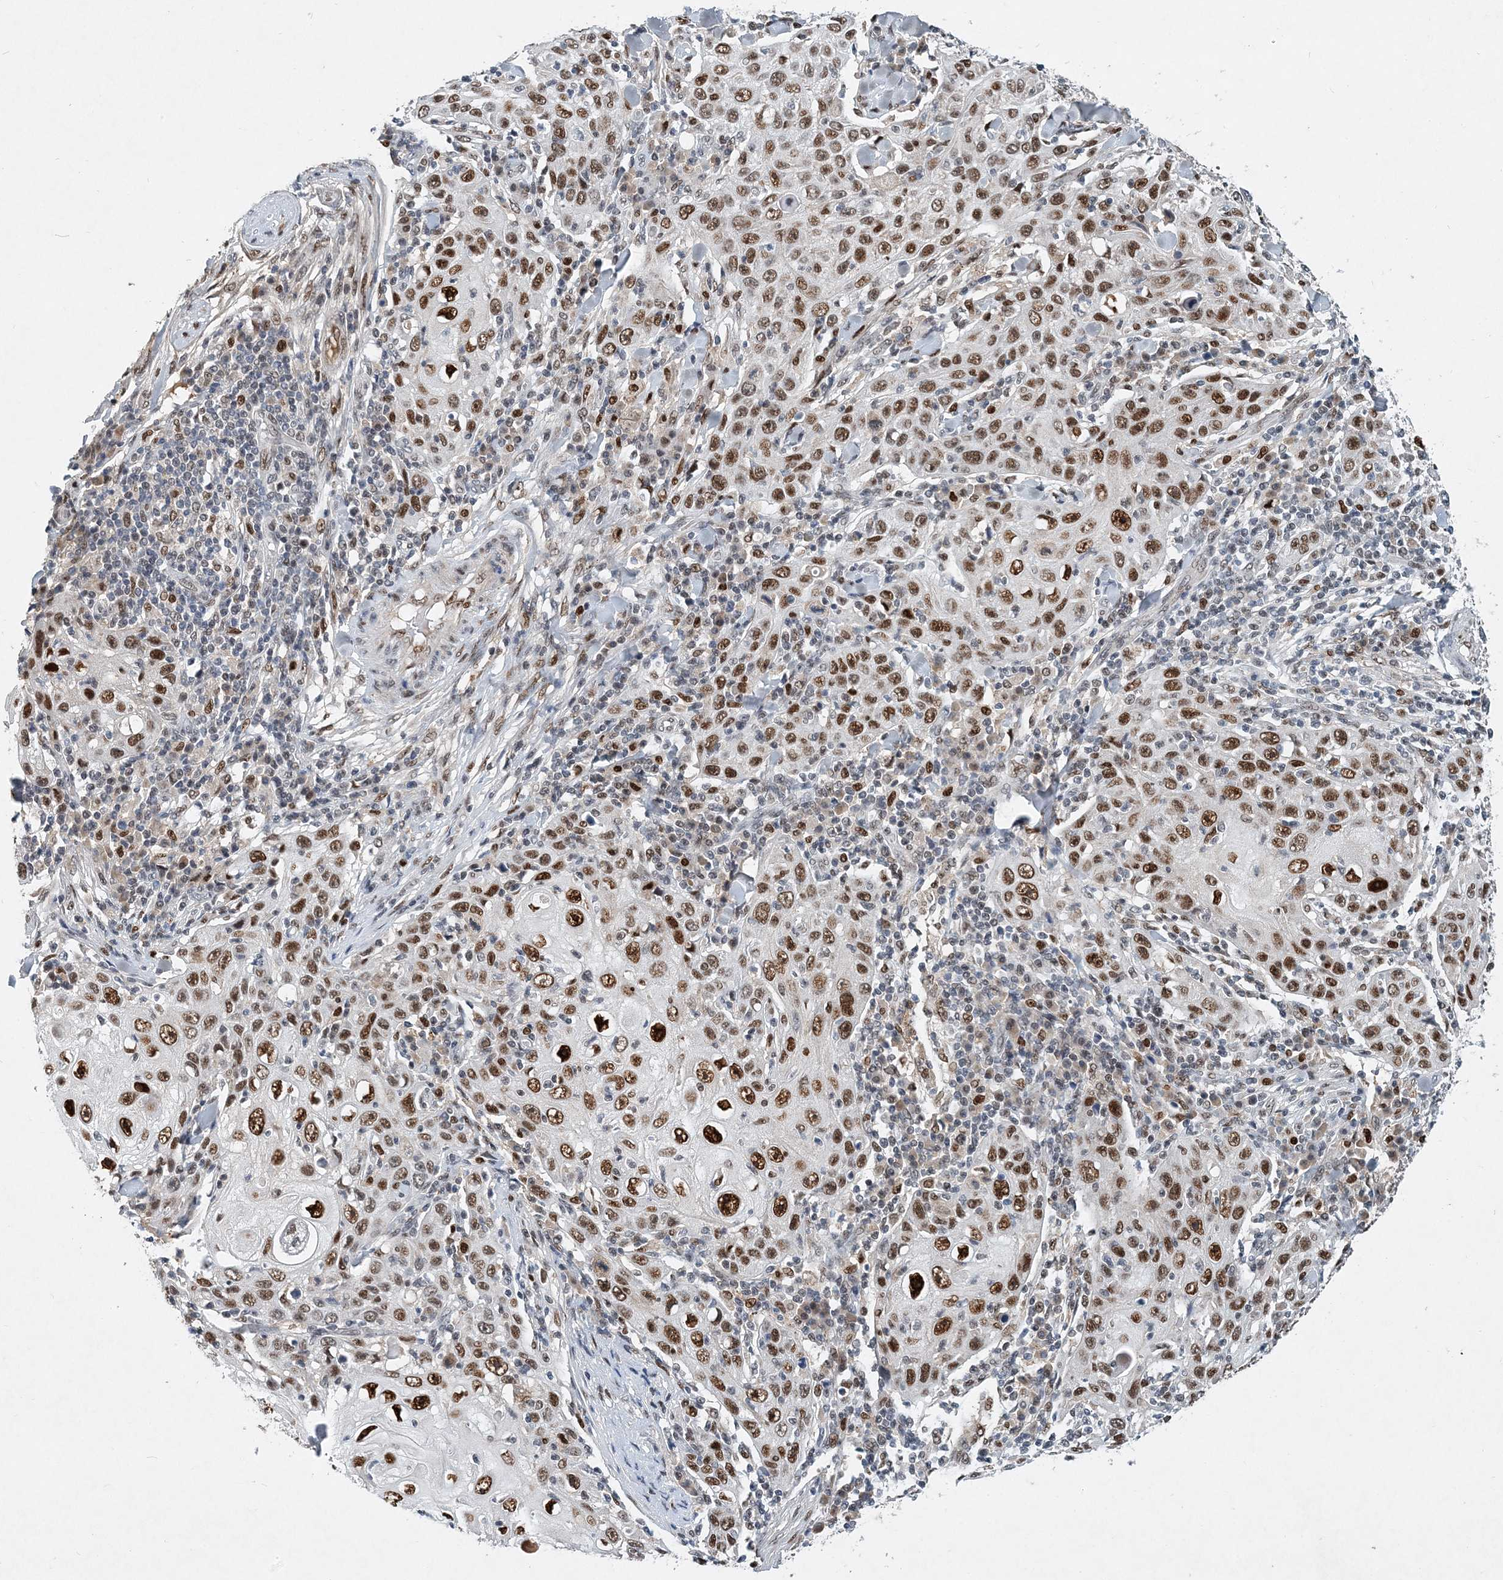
{"staining": {"intensity": "strong", "quantity": ">75%", "location": "nuclear"}, "tissue": "skin cancer", "cell_type": "Tumor cells", "image_type": "cancer", "snomed": [{"axis": "morphology", "description": "Squamous cell carcinoma, NOS"}, {"axis": "topography", "description": "Skin"}], "caption": "DAB (3,3'-diaminobenzidine) immunohistochemical staining of squamous cell carcinoma (skin) displays strong nuclear protein staining in about >75% of tumor cells.", "gene": "KPNA4", "patient": {"sex": "female", "age": 88}}